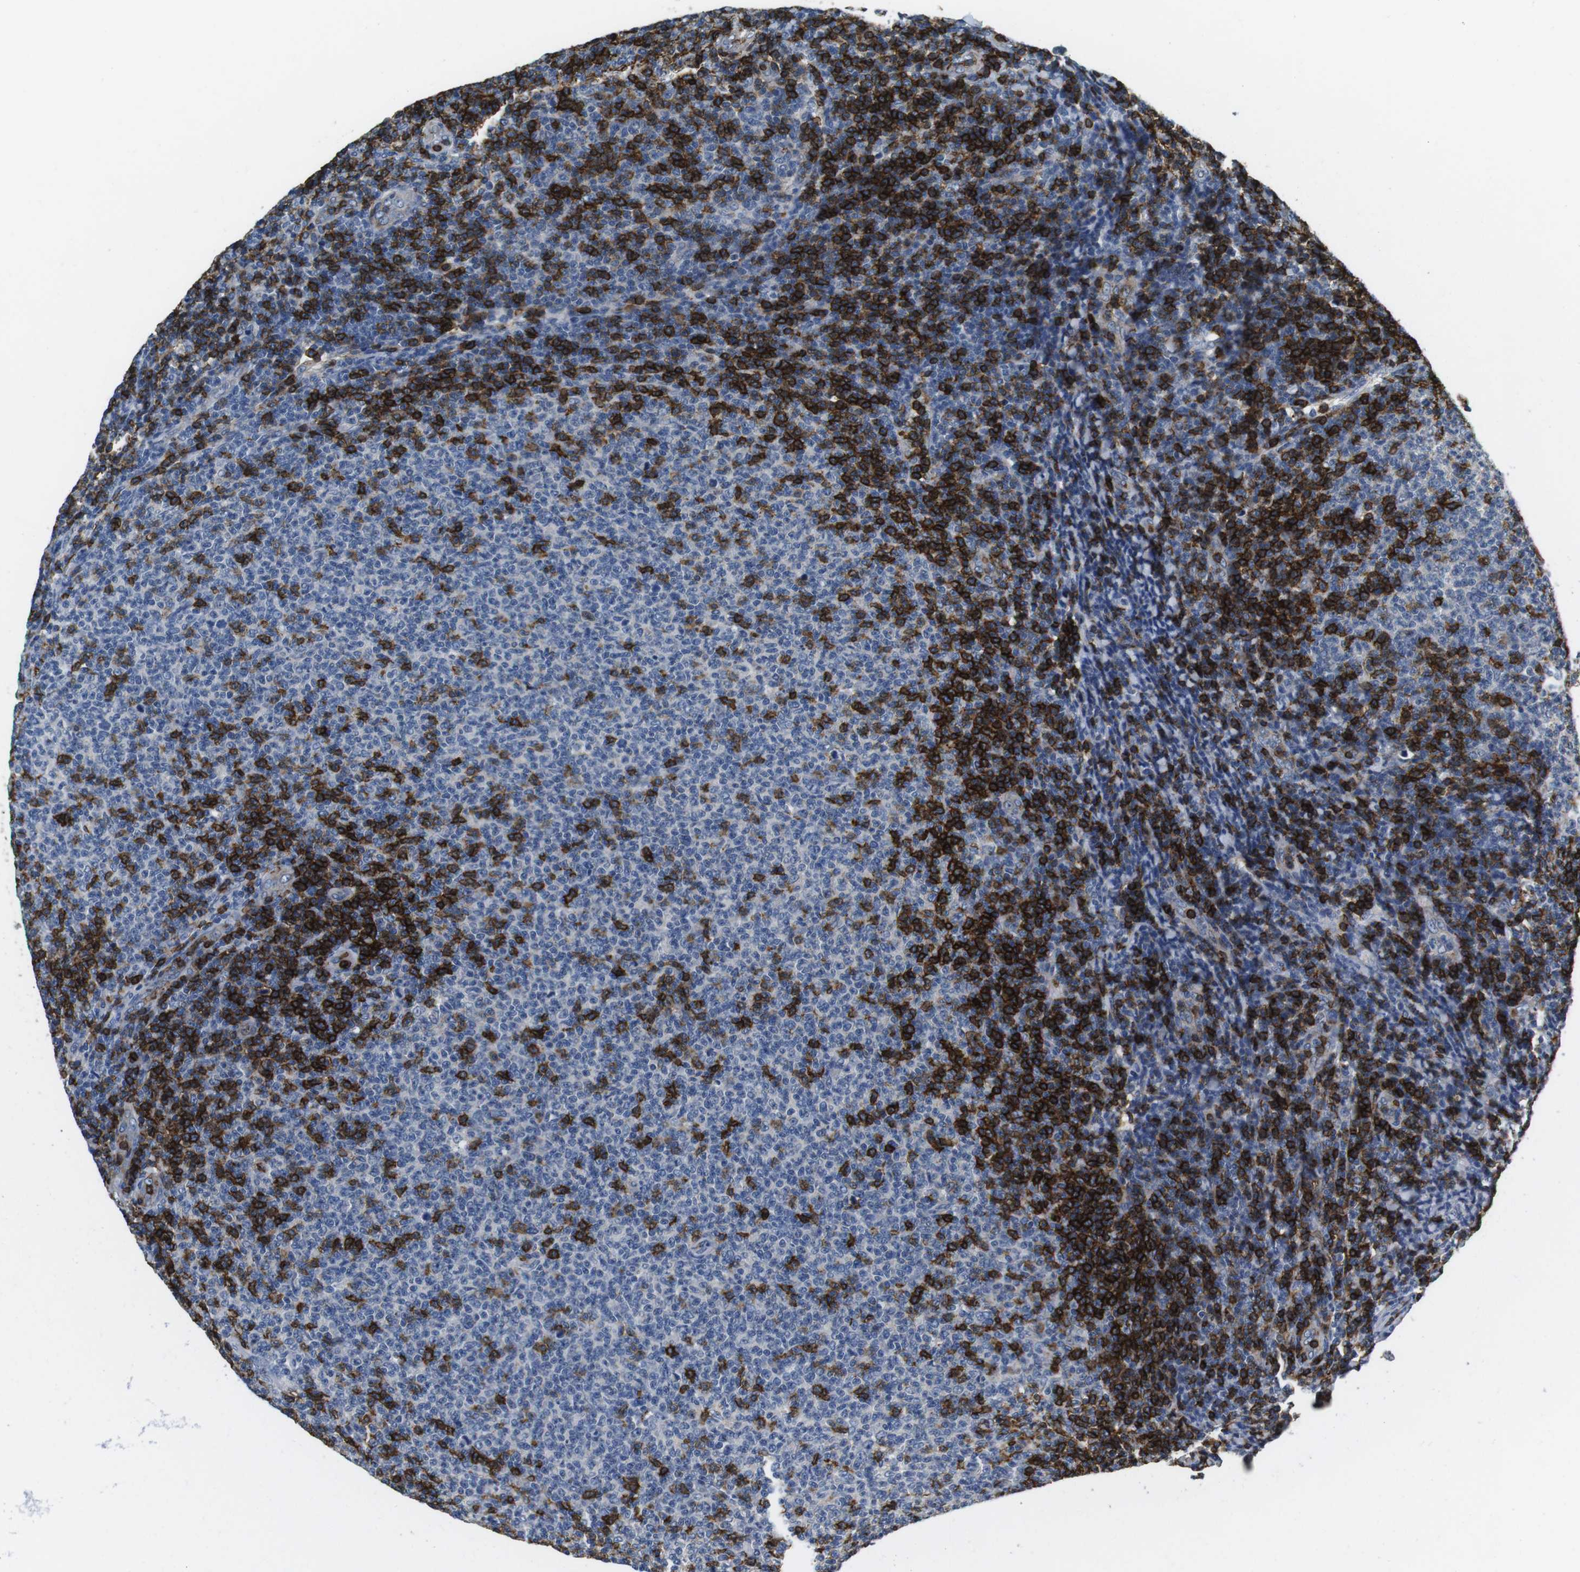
{"staining": {"intensity": "negative", "quantity": "none", "location": "none"}, "tissue": "lymphoma", "cell_type": "Tumor cells", "image_type": "cancer", "snomed": [{"axis": "morphology", "description": "Malignant lymphoma, non-Hodgkin's type, Low grade"}, {"axis": "topography", "description": "Lymph node"}], "caption": "Immunohistochemistry photomicrograph of human lymphoma stained for a protein (brown), which demonstrates no positivity in tumor cells.", "gene": "CD6", "patient": {"sex": "male", "age": 66}}